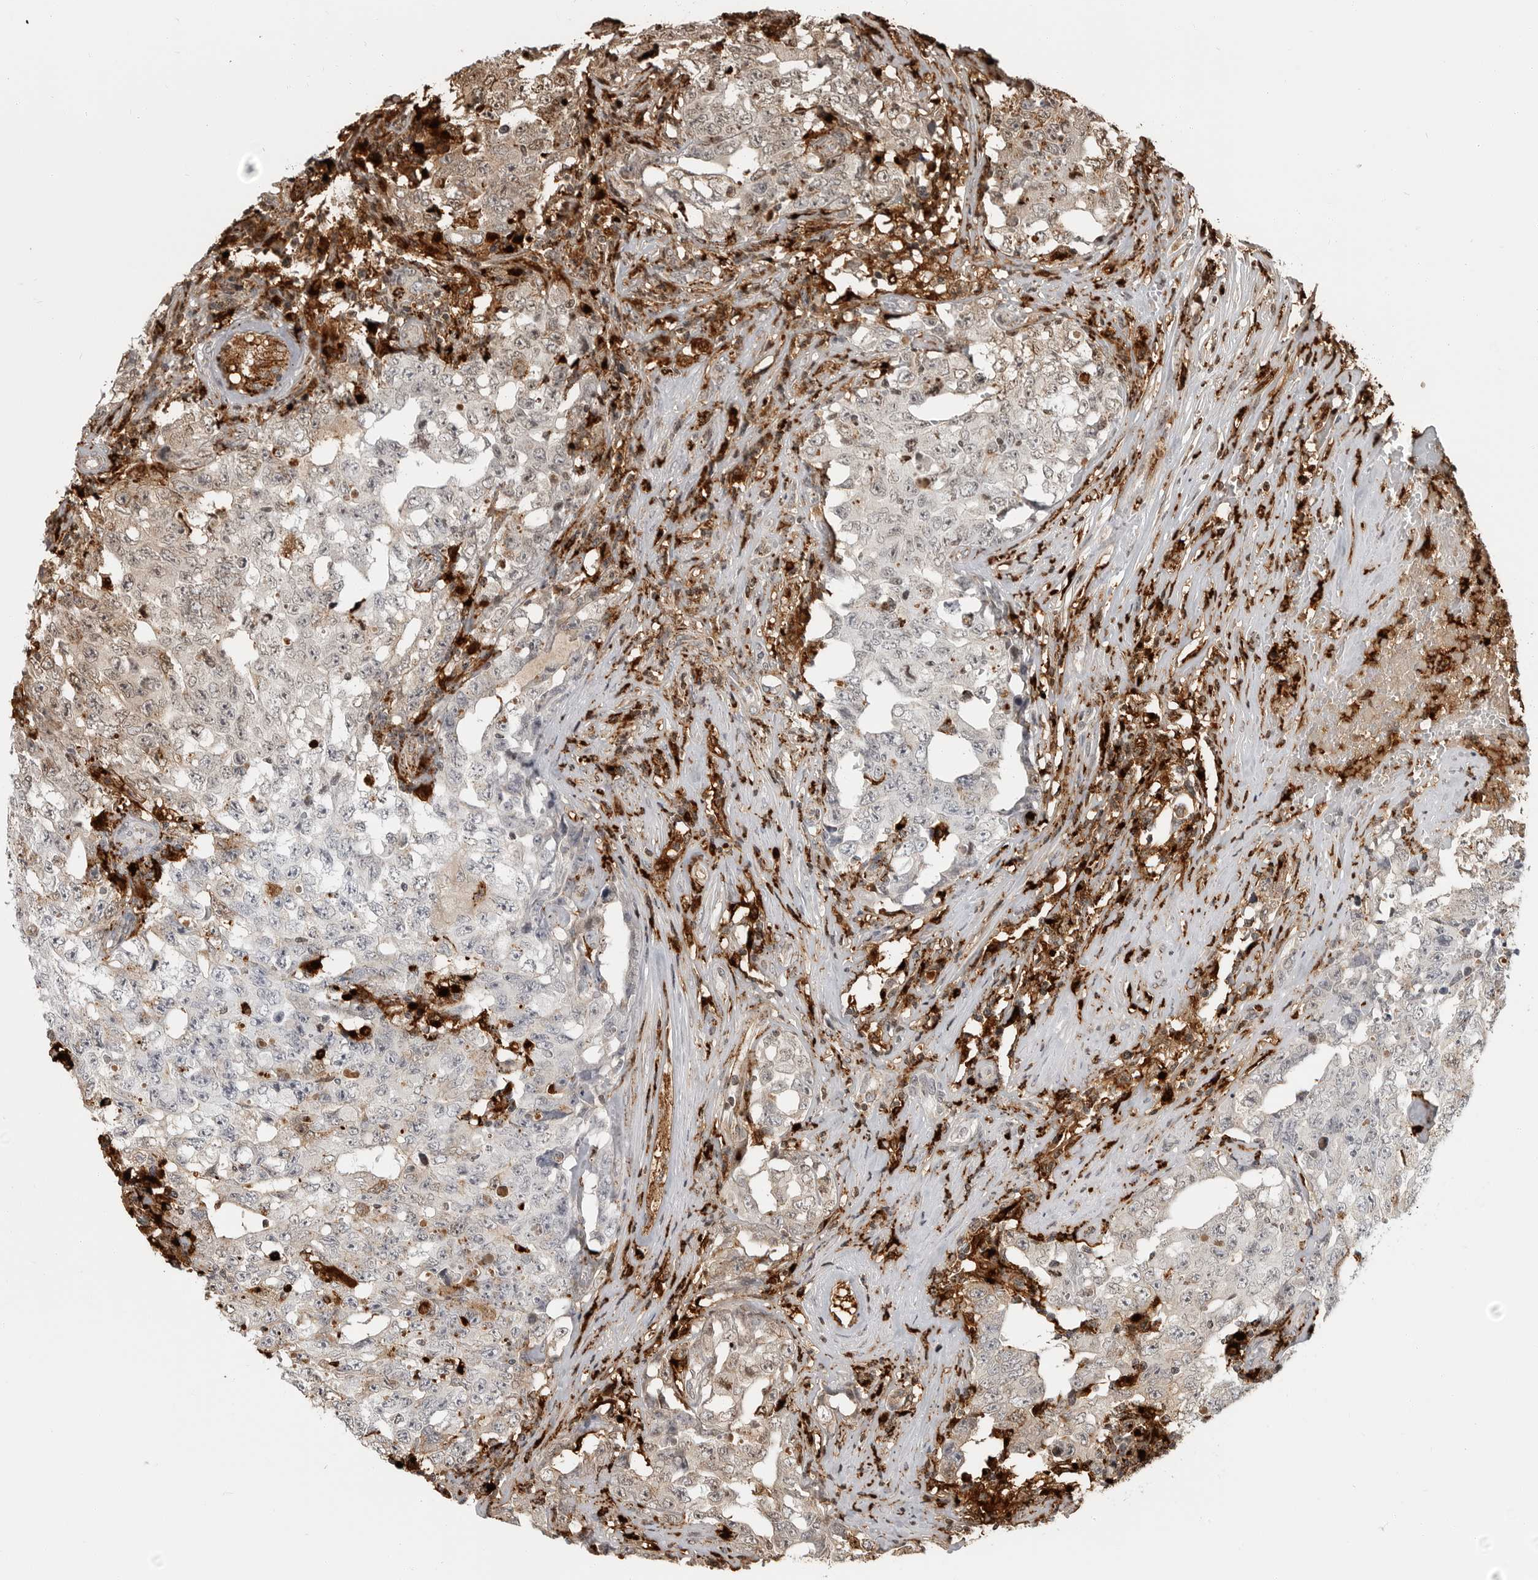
{"staining": {"intensity": "weak", "quantity": "<25%", "location": "cytoplasmic/membranous,nuclear"}, "tissue": "testis cancer", "cell_type": "Tumor cells", "image_type": "cancer", "snomed": [{"axis": "morphology", "description": "Carcinoma, Embryonal, NOS"}, {"axis": "topography", "description": "Testis"}], "caption": "A high-resolution micrograph shows immunohistochemistry (IHC) staining of embryonal carcinoma (testis), which shows no significant staining in tumor cells.", "gene": "IFI30", "patient": {"sex": "male", "age": 26}}